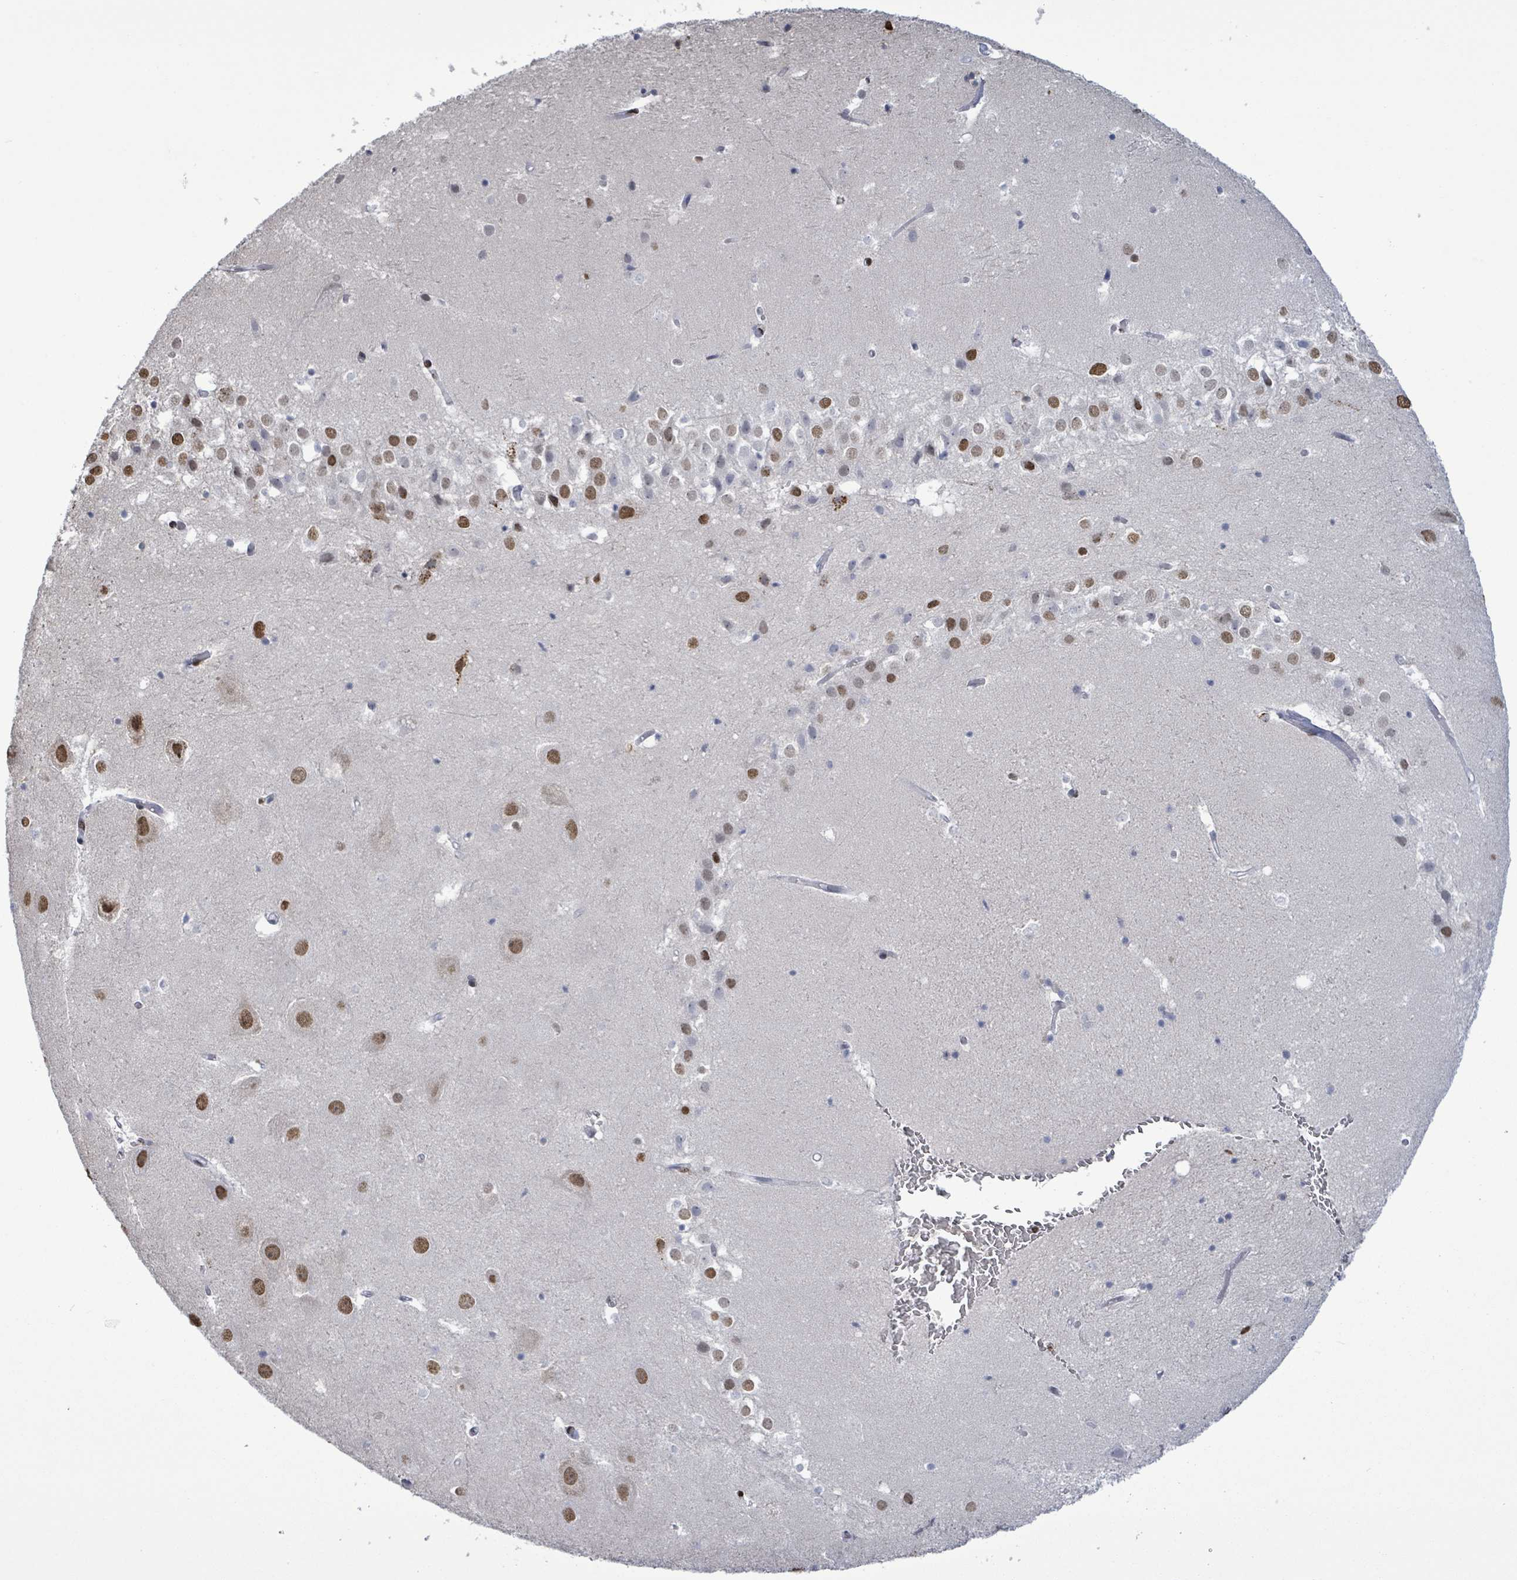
{"staining": {"intensity": "strong", "quantity": "<25%", "location": "nuclear"}, "tissue": "hippocampus", "cell_type": "Glial cells", "image_type": "normal", "snomed": [{"axis": "morphology", "description": "Normal tissue, NOS"}, {"axis": "topography", "description": "Hippocampus"}], "caption": "Protein expression analysis of benign hippocampus shows strong nuclear staining in approximately <25% of glial cells. (Stains: DAB in brown, nuclei in blue, Microscopy: brightfield microscopy at high magnification).", "gene": "SAMD14", "patient": {"sex": "female", "age": 52}}